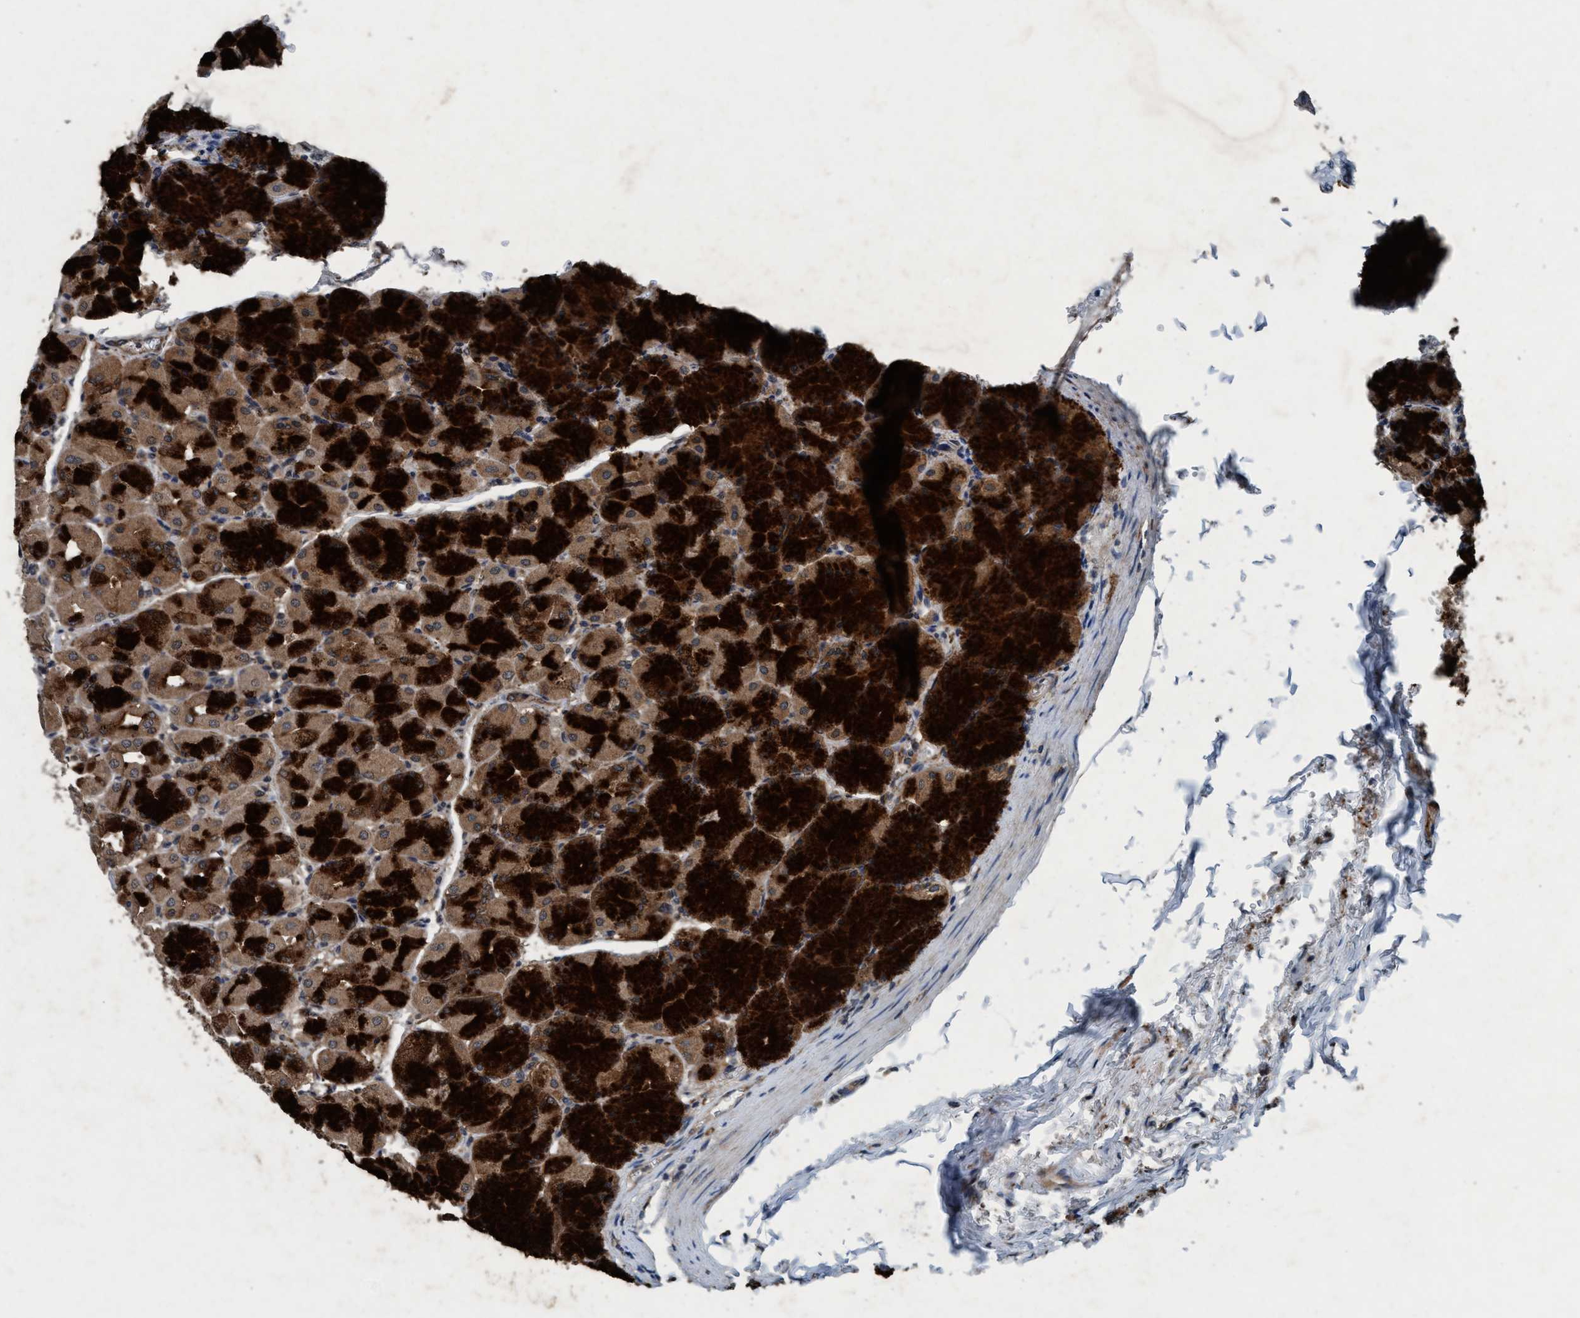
{"staining": {"intensity": "strong", "quantity": ">75%", "location": "cytoplasmic/membranous"}, "tissue": "stomach", "cell_type": "Glandular cells", "image_type": "normal", "snomed": [{"axis": "morphology", "description": "Normal tissue, NOS"}, {"axis": "topography", "description": "Stomach, upper"}], "caption": "Immunohistochemistry (DAB (3,3'-diaminobenzidine)) staining of benign human stomach displays strong cytoplasmic/membranous protein staining in about >75% of glandular cells.", "gene": "AKT1S1", "patient": {"sex": "female", "age": 56}}